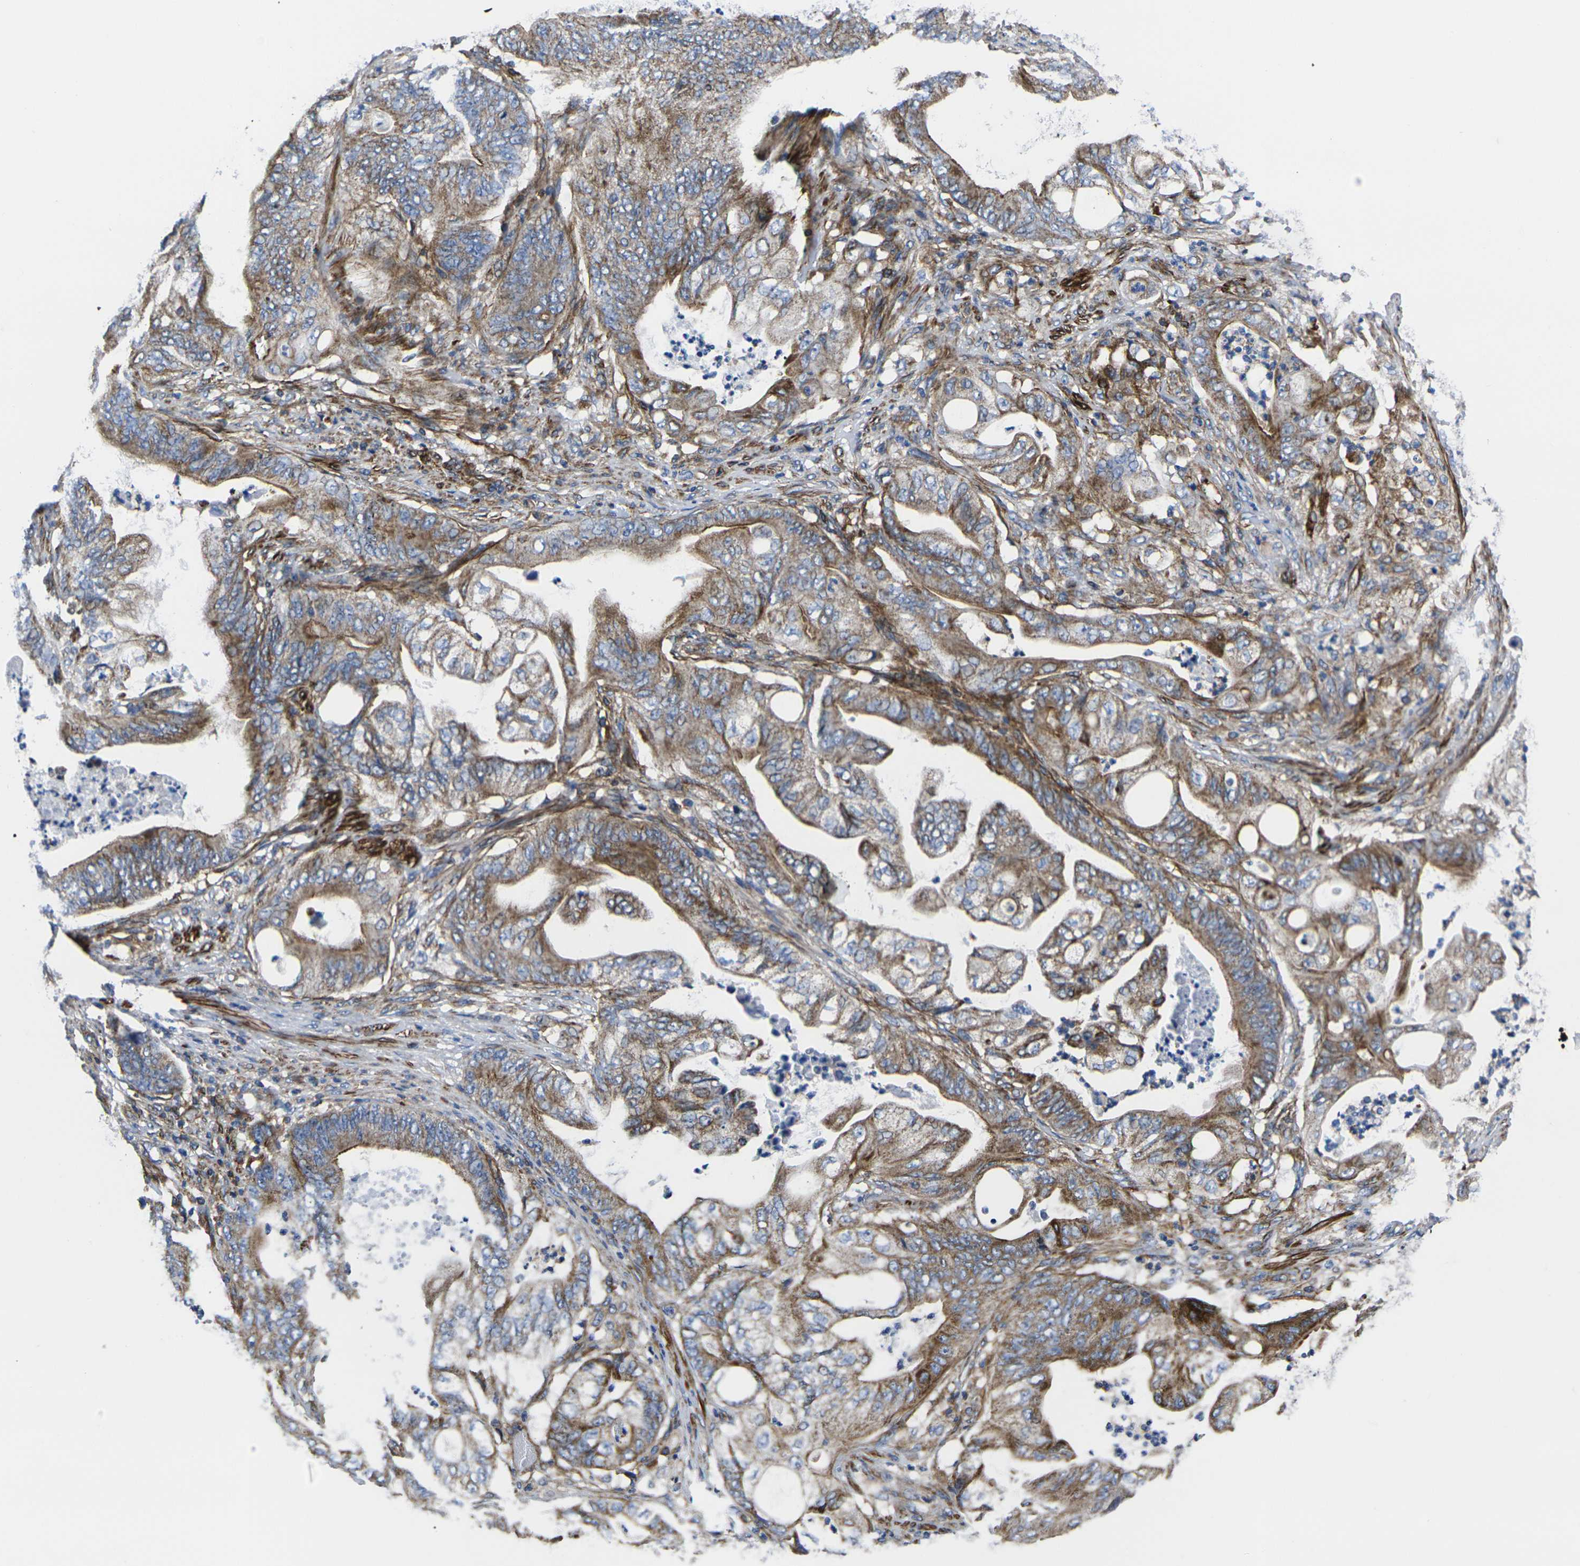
{"staining": {"intensity": "moderate", "quantity": ">75%", "location": "cytoplasmic/membranous"}, "tissue": "stomach cancer", "cell_type": "Tumor cells", "image_type": "cancer", "snomed": [{"axis": "morphology", "description": "Adenocarcinoma, NOS"}, {"axis": "topography", "description": "Stomach"}], "caption": "Immunohistochemistry (DAB (3,3'-diaminobenzidine)) staining of human adenocarcinoma (stomach) shows moderate cytoplasmic/membranous protein expression in approximately >75% of tumor cells.", "gene": "GPR4", "patient": {"sex": "female", "age": 73}}